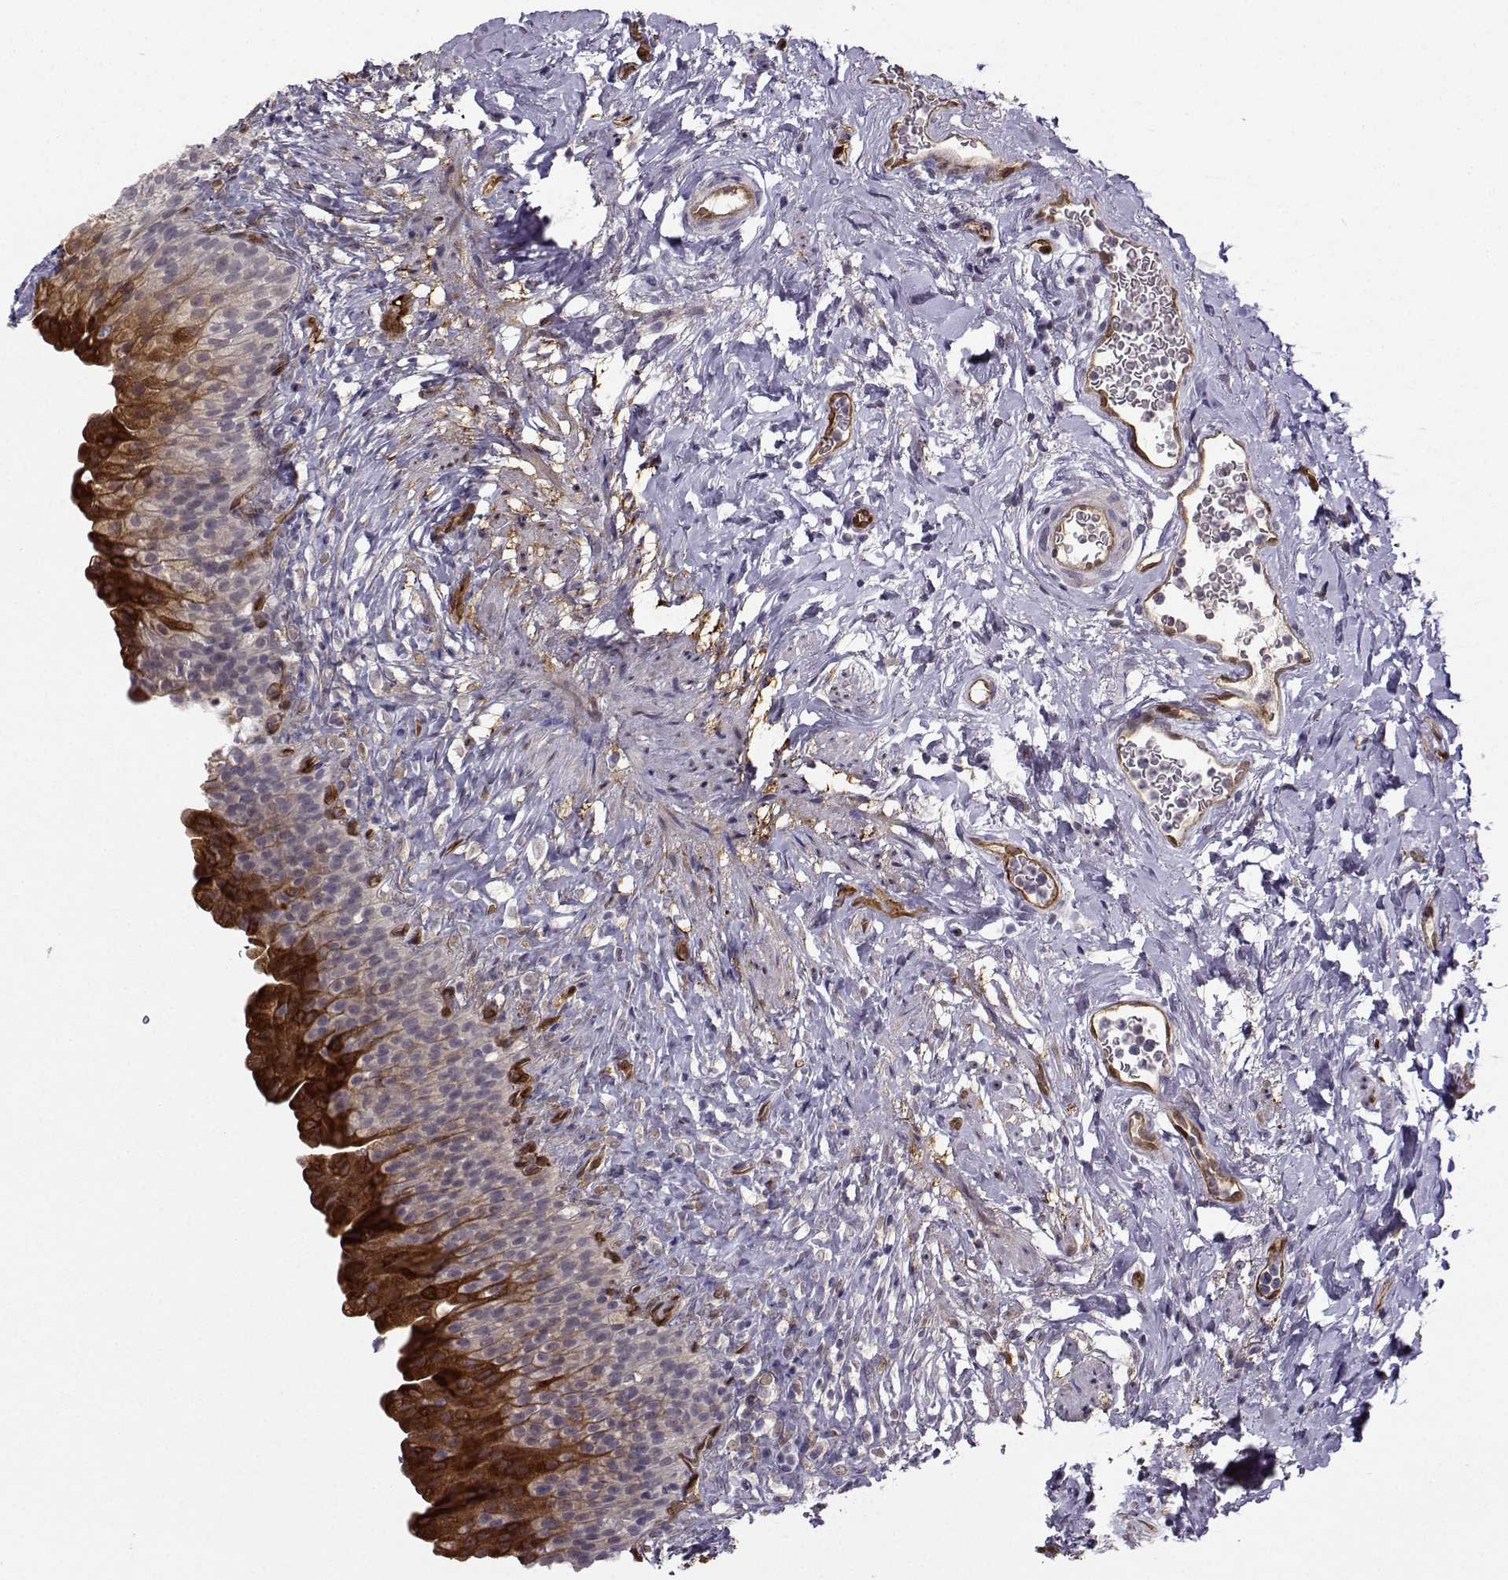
{"staining": {"intensity": "strong", "quantity": "<25%", "location": "cytoplasmic/membranous"}, "tissue": "urinary bladder", "cell_type": "Urothelial cells", "image_type": "normal", "snomed": [{"axis": "morphology", "description": "Normal tissue, NOS"}, {"axis": "topography", "description": "Urinary bladder"}], "caption": "Immunohistochemistry (IHC) of unremarkable human urinary bladder exhibits medium levels of strong cytoplasmic/membranous staining in approximately <25% of urothelial cells.", "gene": "NQO1", "patient": {"sex": "male", "age": 76}}